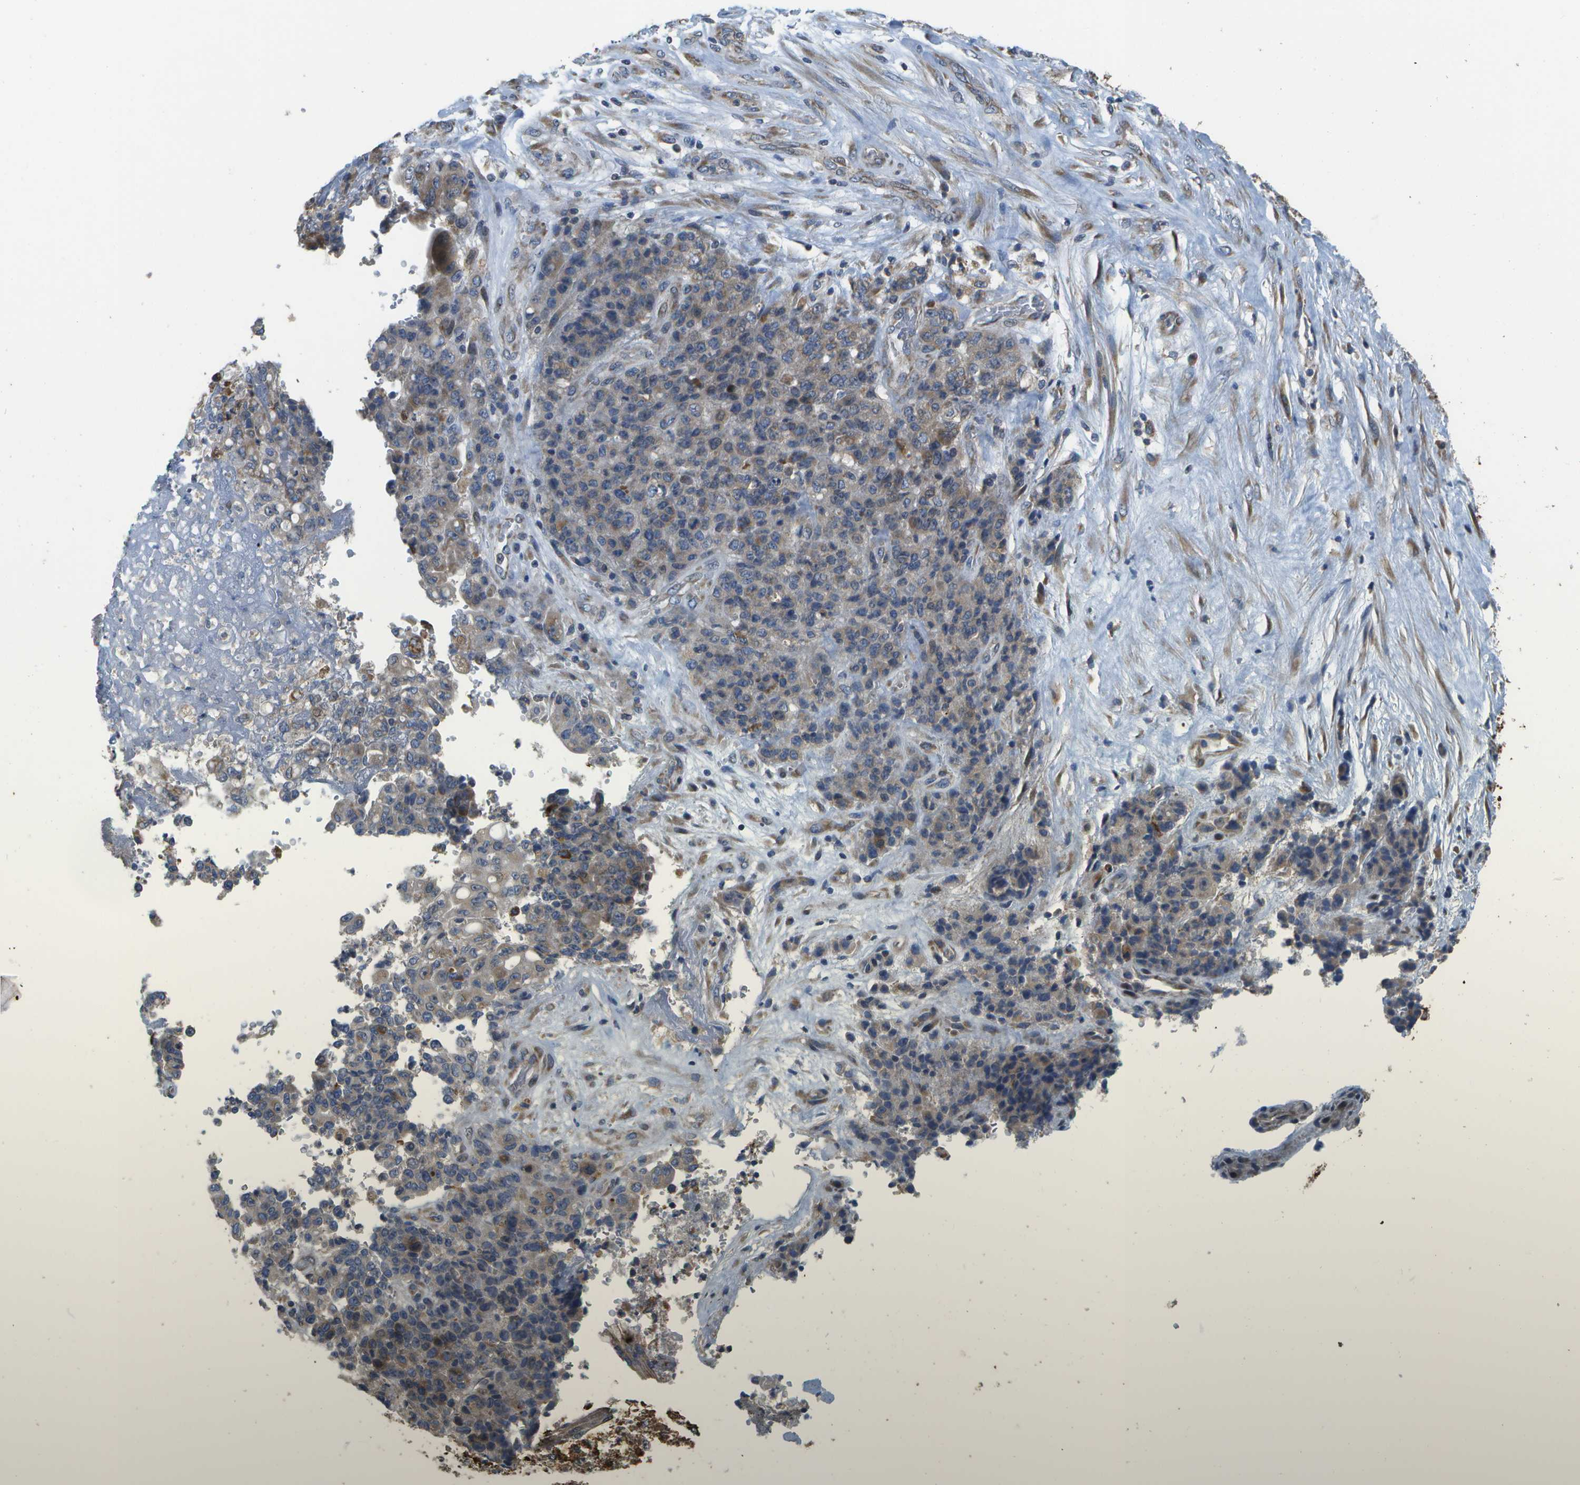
{"staining": {"intensity": "weak", "quantity": "25%-75%", "location": "cytoplasmic/membranous"}, "tissue": "stomach cancer", "cell_type": "Tumor cells", "image_type": "cancer", "snomed": [{"axis": "morphology", "description": "Adenocarcinoma, NOS"}, {"axis": "topography", "description": "Stomach"}], "caption": "Stomach cancer (adenocarcinoma) tissue exhibits weak cytoplasmic/membranous positivity in about 25%-75% of tumor cells", "gene": "HADHA", "patient": {"sex": "female", "age": 73}}